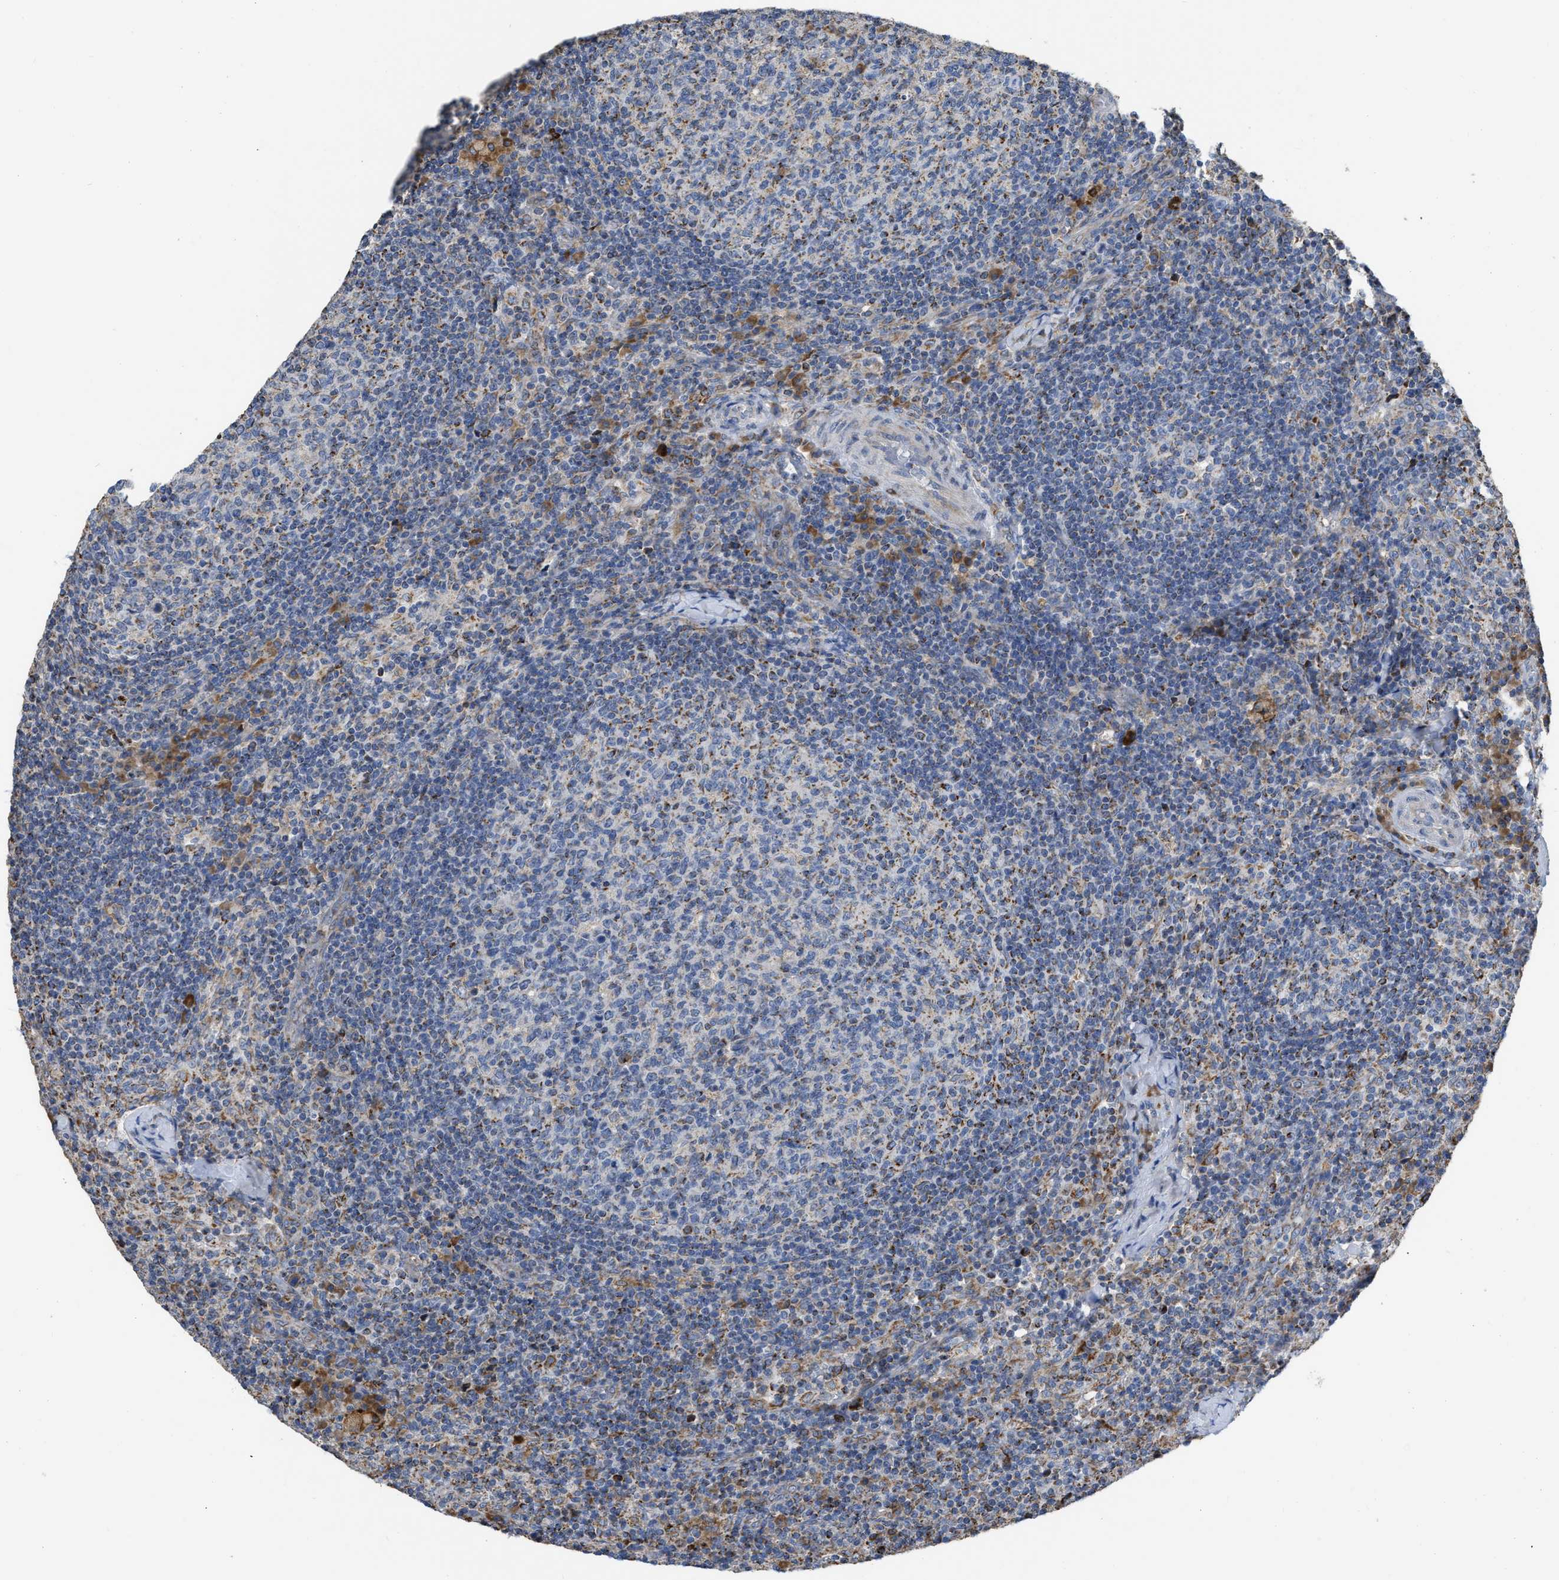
{"staining": {"intensity": "weak", "quantity": "25%-75%", "location": "cytoplasmic/membranous"}, "tissue": "lymph node", "cell_type": "Germinal center cells", "image_type": "normal", "snomed": [{"axis": "morphology", "description": "Normal tissue, NOS"}, {"axis": "morphology", "description": "Inflammation, NOS"}, {"axis": "topography", "description": "Lymph node"}], "caption": "Unremarkable lymph node demonstrates weak cytoplasmic/membranous expression in approximately 25%-75% of germinal center cells, visualized by immunohistochemistry.", "gene": "AK2", "patient": {"sex": "male", "age": 55}}